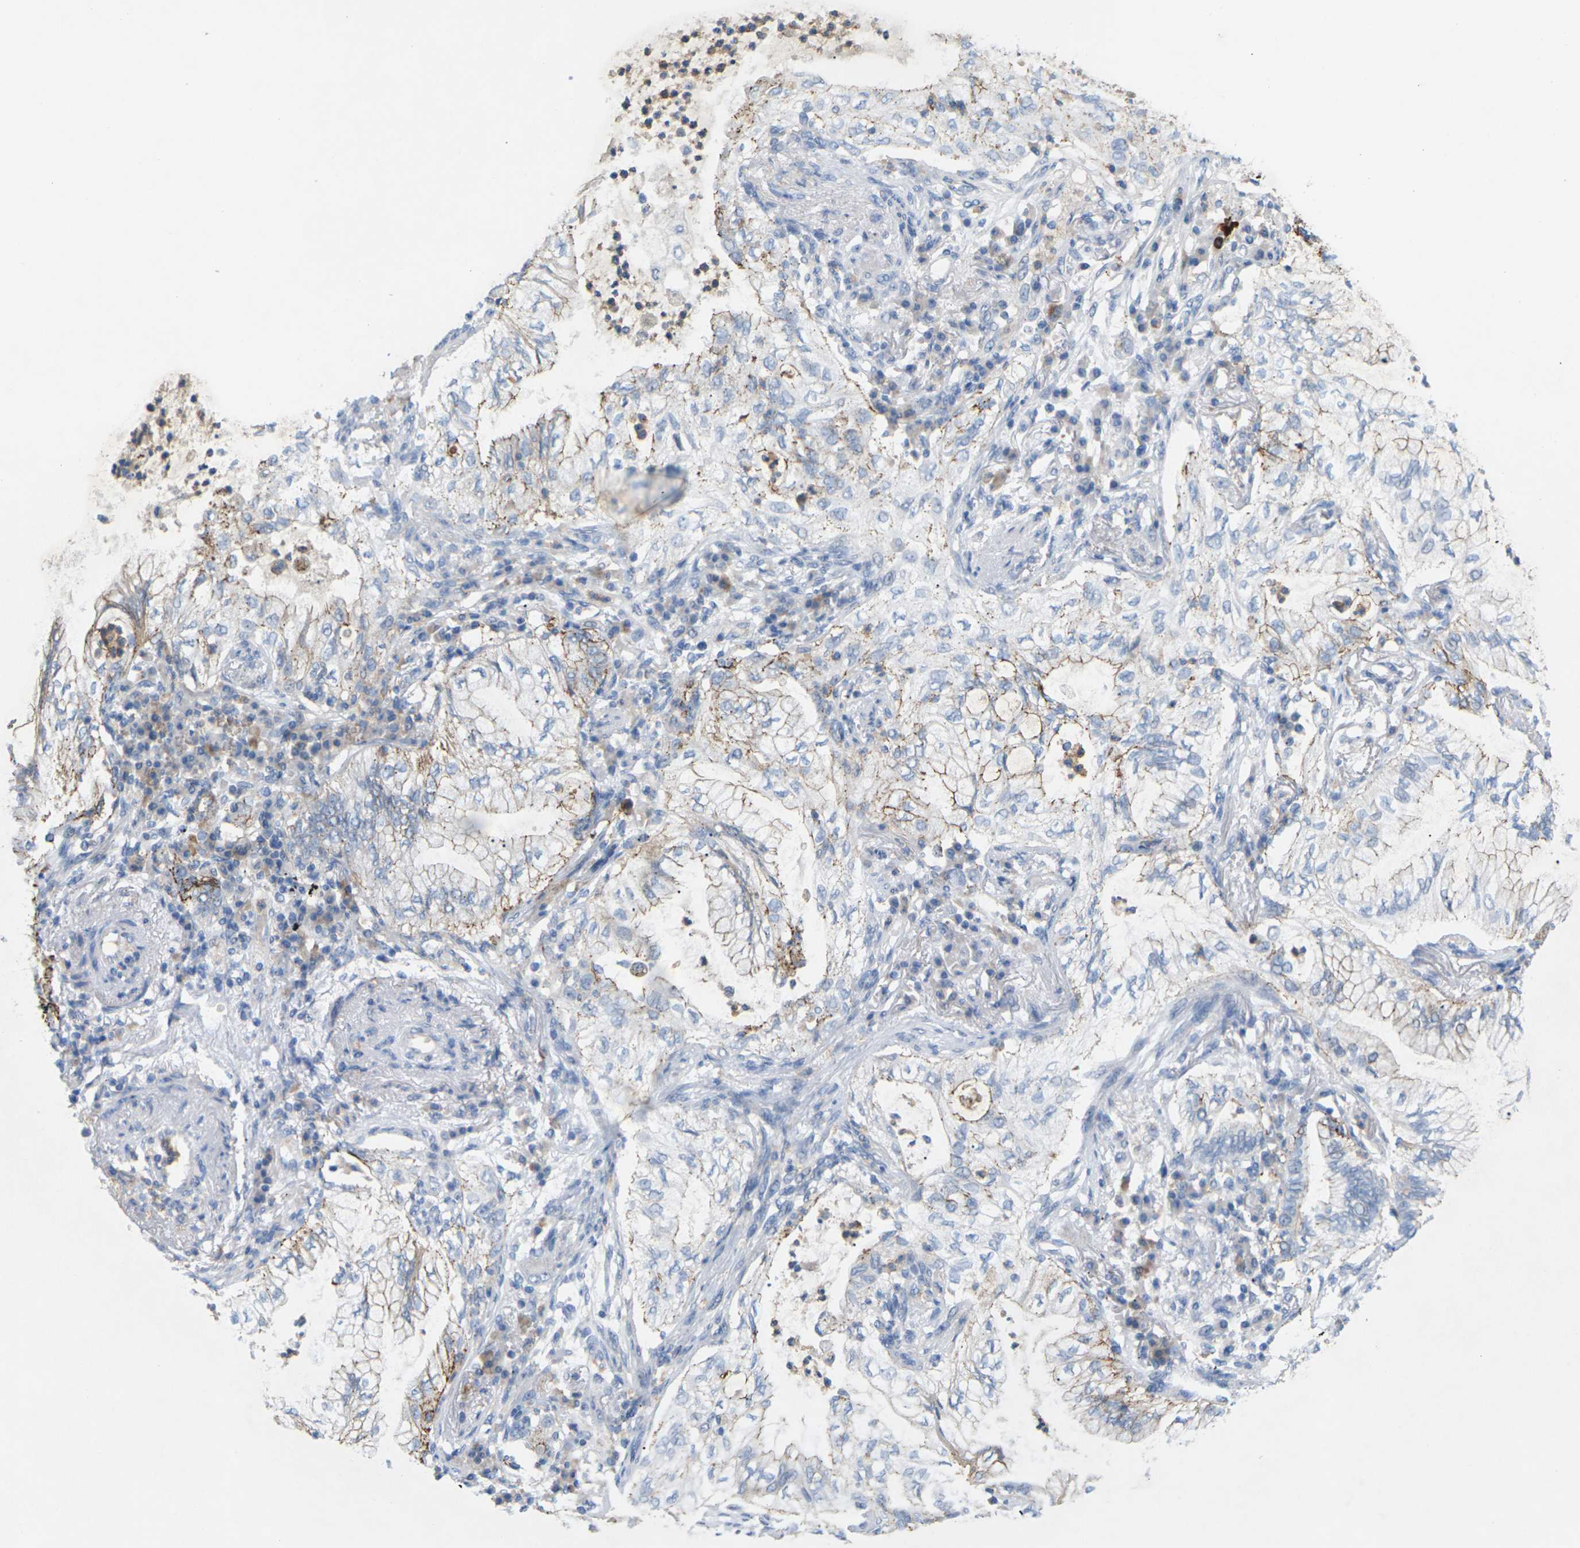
{"staining": {"intensity": "strong", "quantity": "25%-75%", "location": "cytoplasmic/membranous"}, "tissue": "lung cancer", "cell_type": "Tumor cells", "image_type": "cancer", "snomed": [{"axis": "morphology", "description": "Normal tissue, NOS"}, {"axis": "morphology", "description": "Adenocarcinoma, NOS"}, {"axis": "topography", "description": "Bronchus"}, {"axis": "topography", "description": "Lung"}], "caption": "Protein staining by immunohistochemistry displays strong cytoplasmic/membranous positivity in approximately 25%-75% of tumor cells in lung adenocarcinoma.", "gene": "CLDN3", "patient": {"sex": "female", "age": 70}}